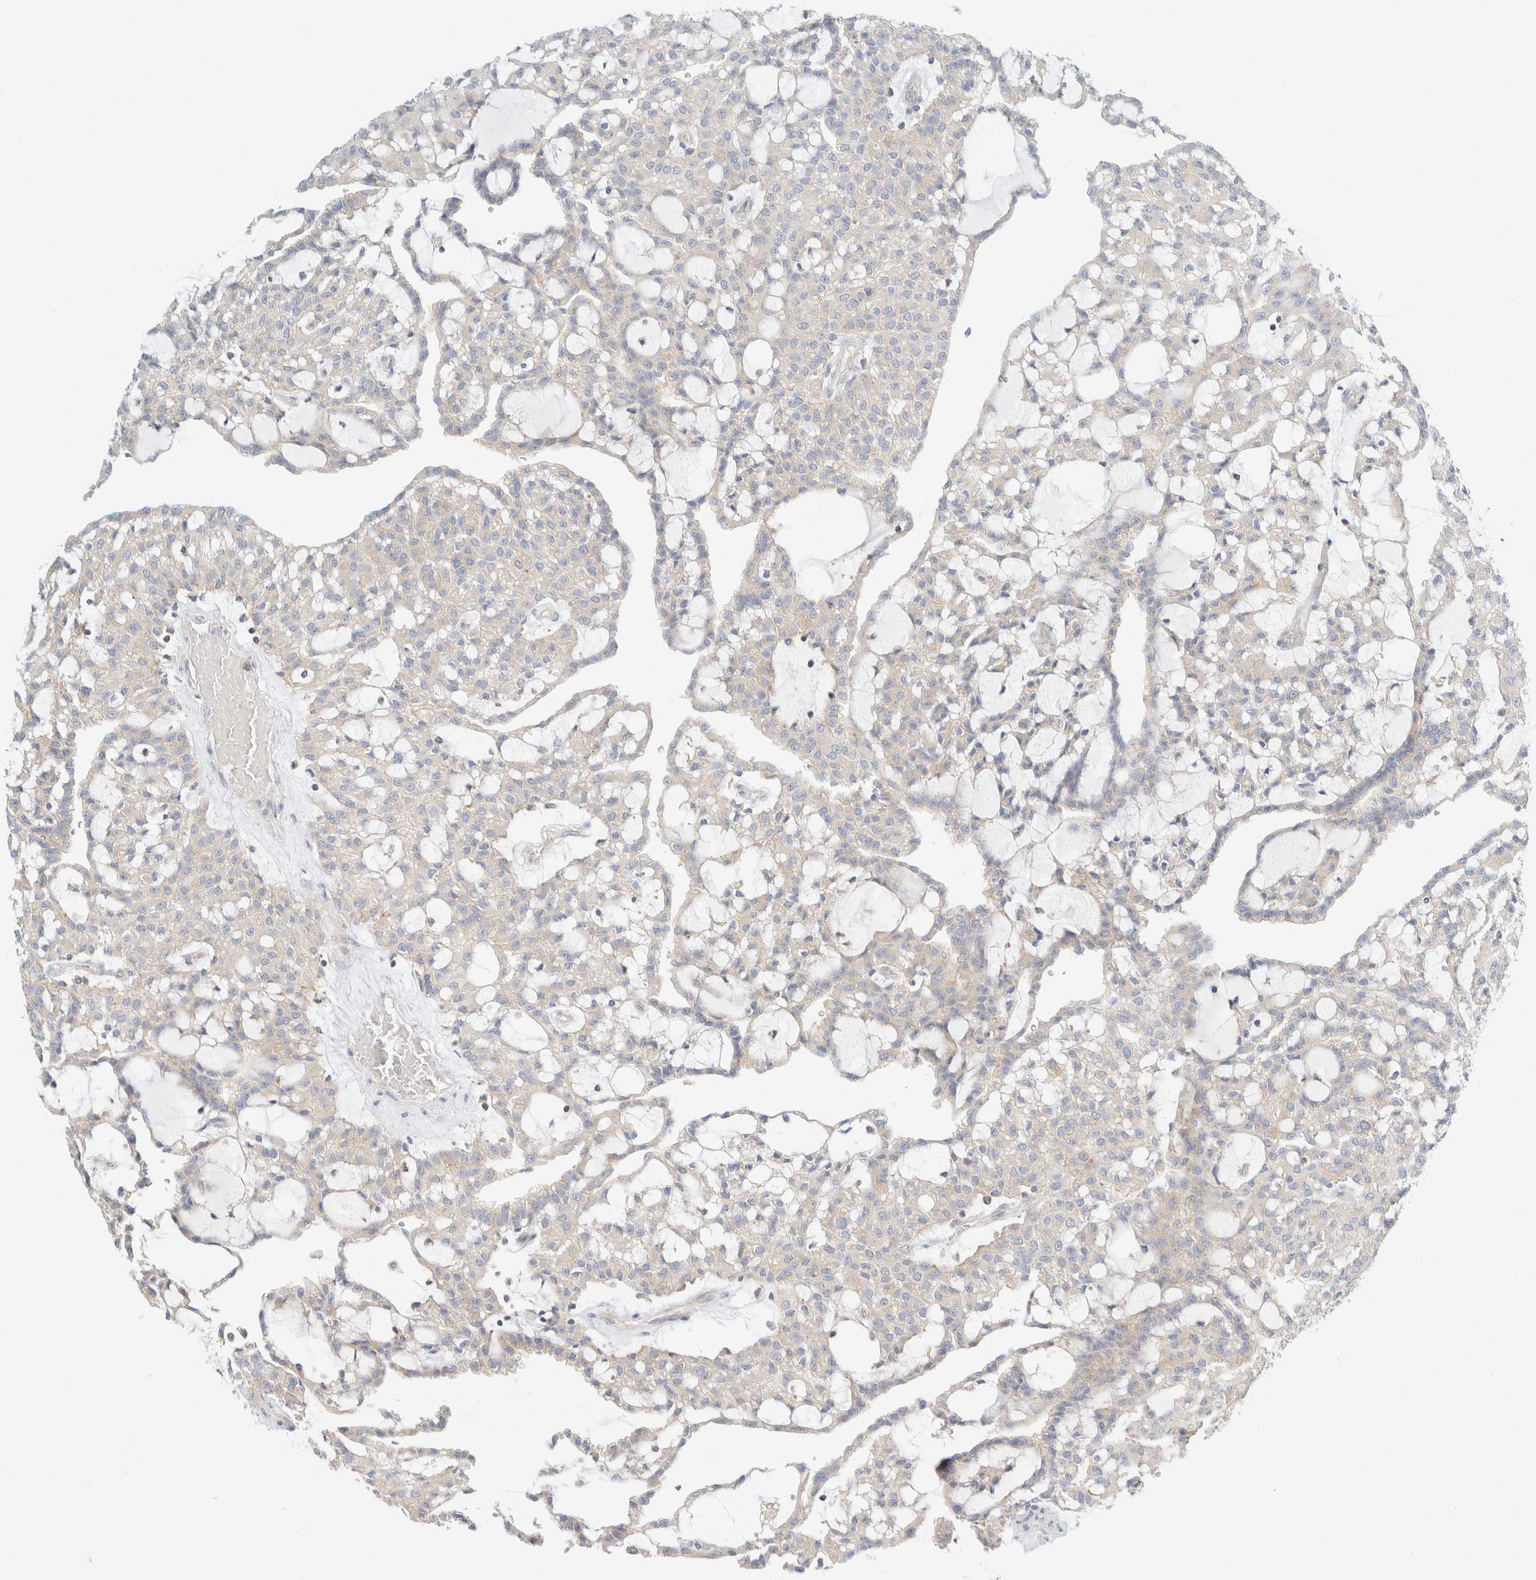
{"staining": {"intensity": "negative", "quantity": "none", "location": "none"}, "tissue": "renal cancer", "cell_type": "Tumor cells", "image_type": "cancer", "snomed": [{"axis": "morphology", "description": "Adenocarcinoma, NOS"}, {"axis": "topography", "description": "Kidney"}], "caption": "The image exhibits no staining of tumor cells in renal cancer.", "gene": "SH3GLB2", "patient": {"sex": "male", "age": 63}}